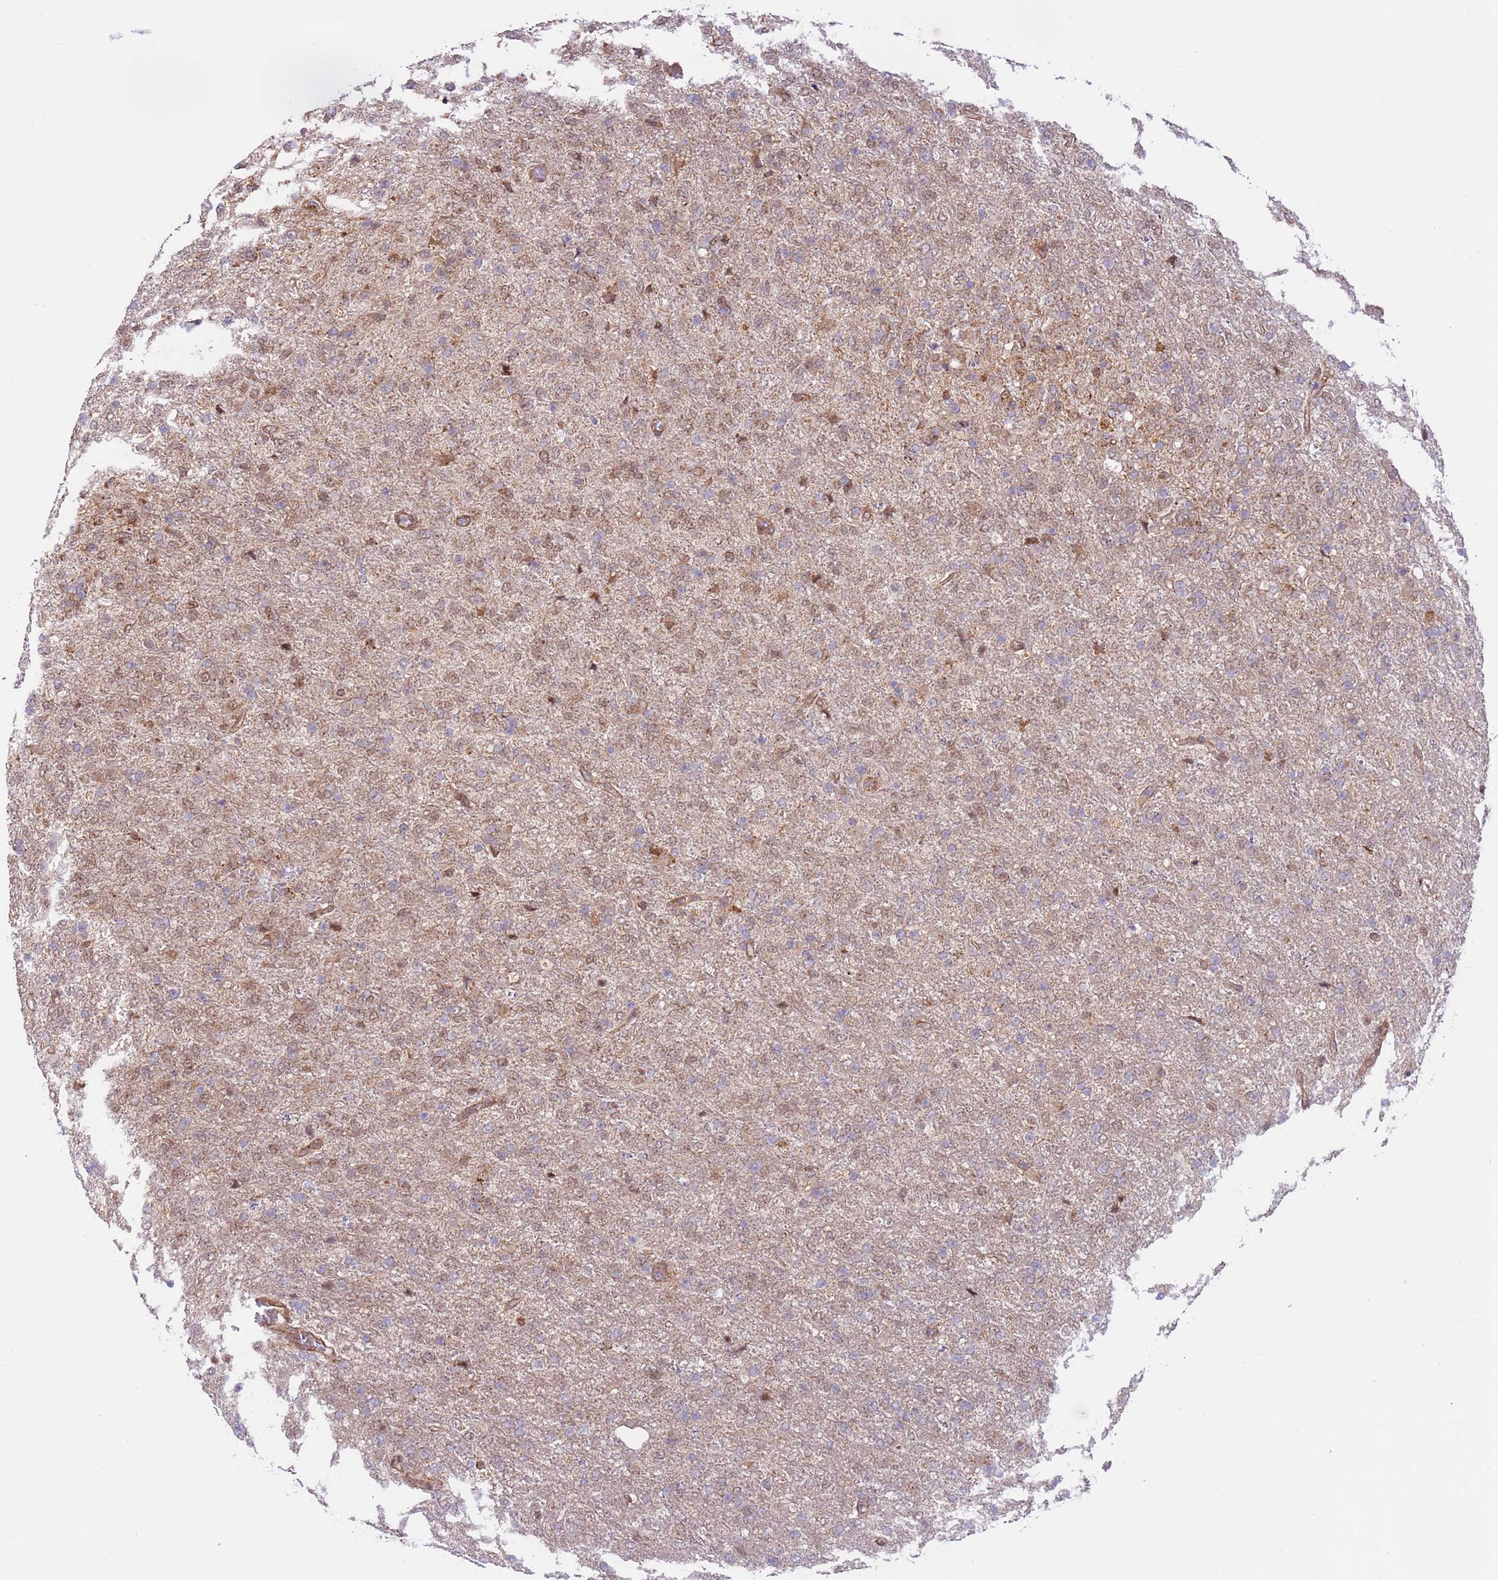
{"staining": {"intensity": "weak", "quantity": "<25%", "location": "cytoplasmic/membranous"}, "tissue": "glioma", "cell_type": "Tumor cells", "image_type": "cancer", "snomed": [{"axis": "morphology", "description": "Glioma, malignant, High grade"}, {"axis": "topography", "description": "Brain"}], "caption": "This is an immunohistochemistry image of malignant glioma (high-grade). There is no staining in tumor cells.", "gene": "DCAF4", "patient": {"sex": "female", "age": 74}}